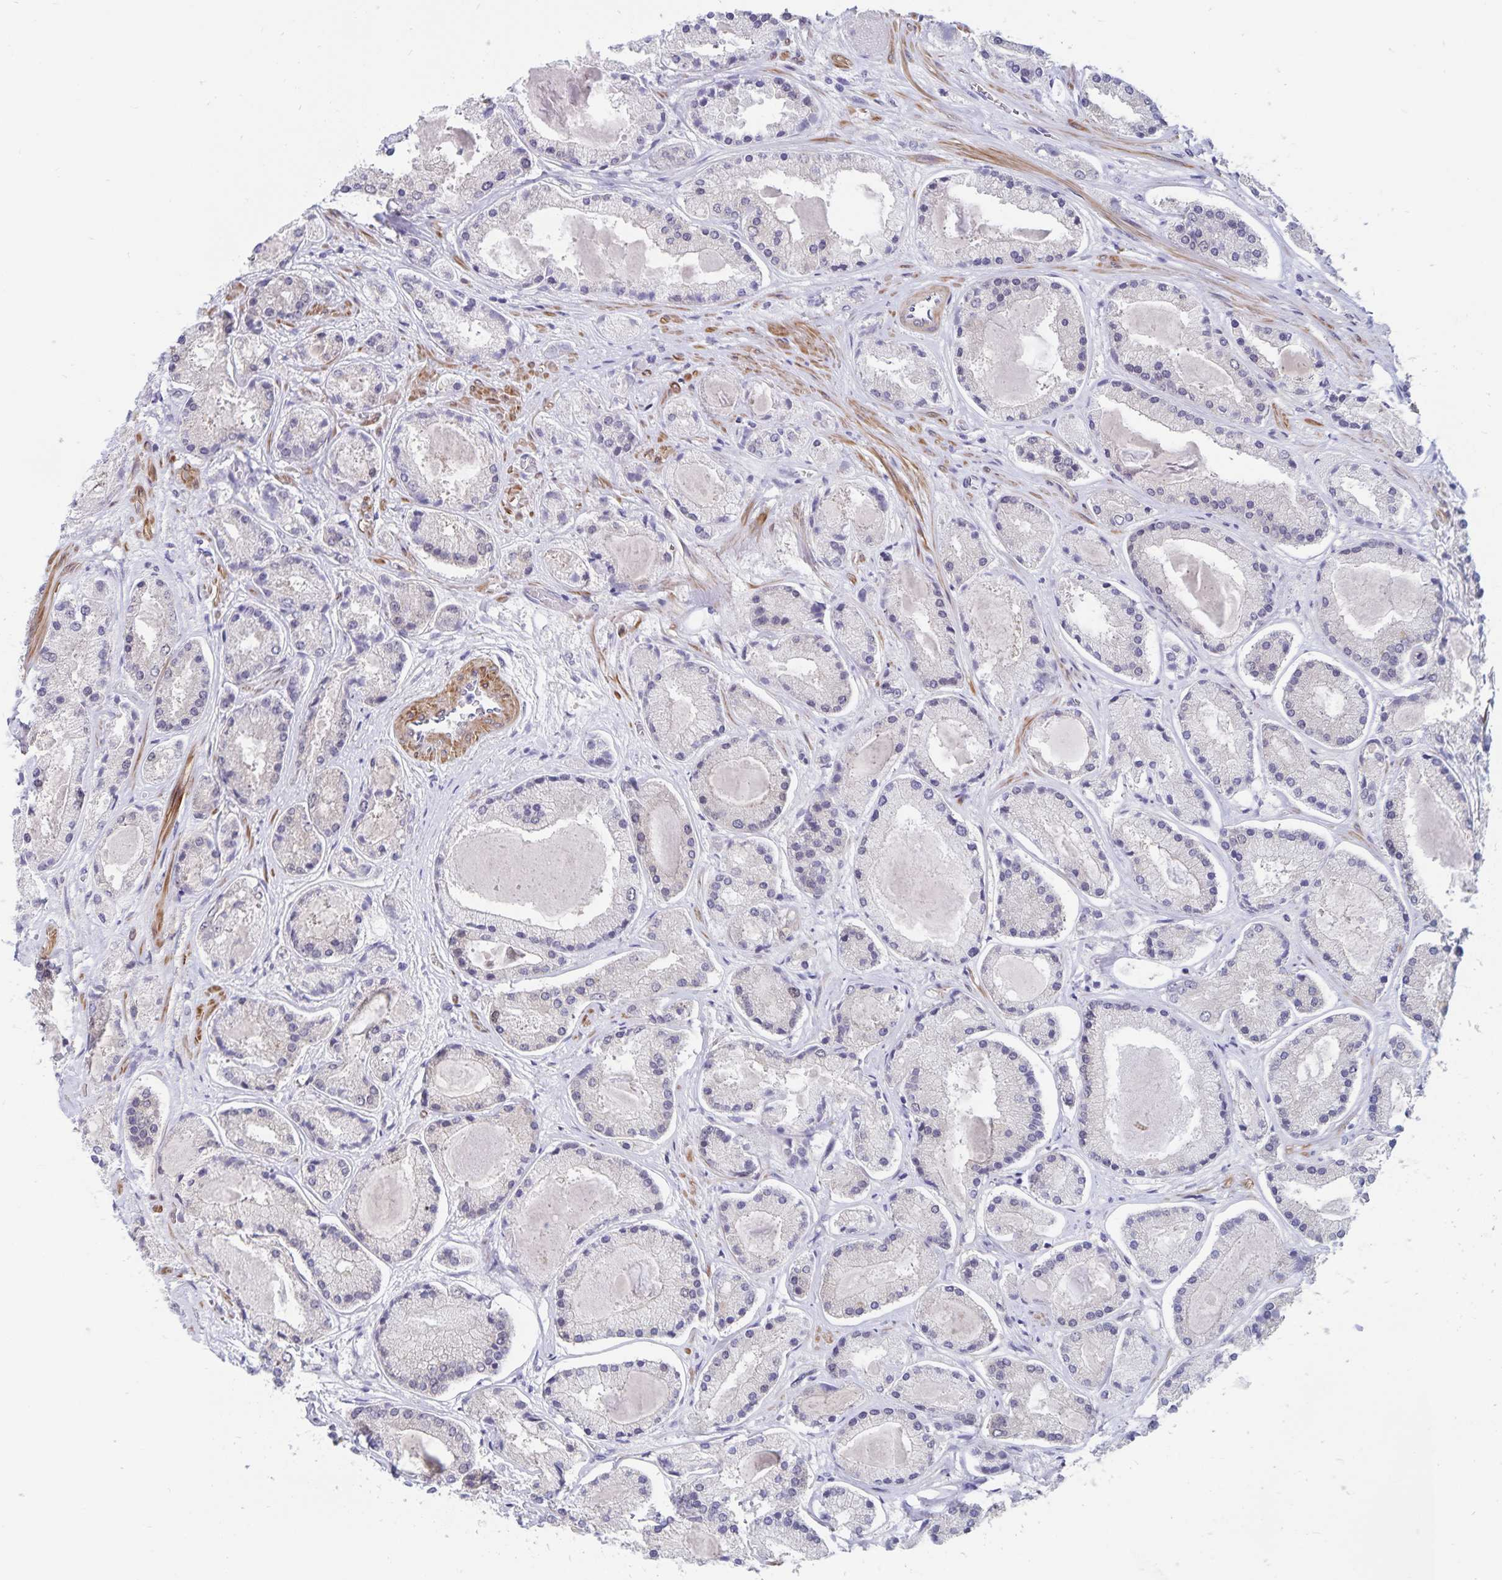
{"staining": {"intensity": "negative", "quantity": "none", "location": "none"}, "tissue": "prostate cancer", "cell_type": "Tumor cells", "image_type": "cancer", "snomed": [{"axis": "morphology", "description": "Adenocarcinoma, High grade"}, {"axis": "topography", "description": "Prostate"}], "caption": "Immunohistochemical staining of human high-grade adenocarcinoma (prostate) exhibits no significant expression in tumor cells. Brightfield microscopy of IHC stained with DAB (3,3'-diaminobenzidine) (brown) and hematoxylin (blue), captured at high magnification.", "gene": "BAG6", "patient": {"sex": "male", "age": 67}}